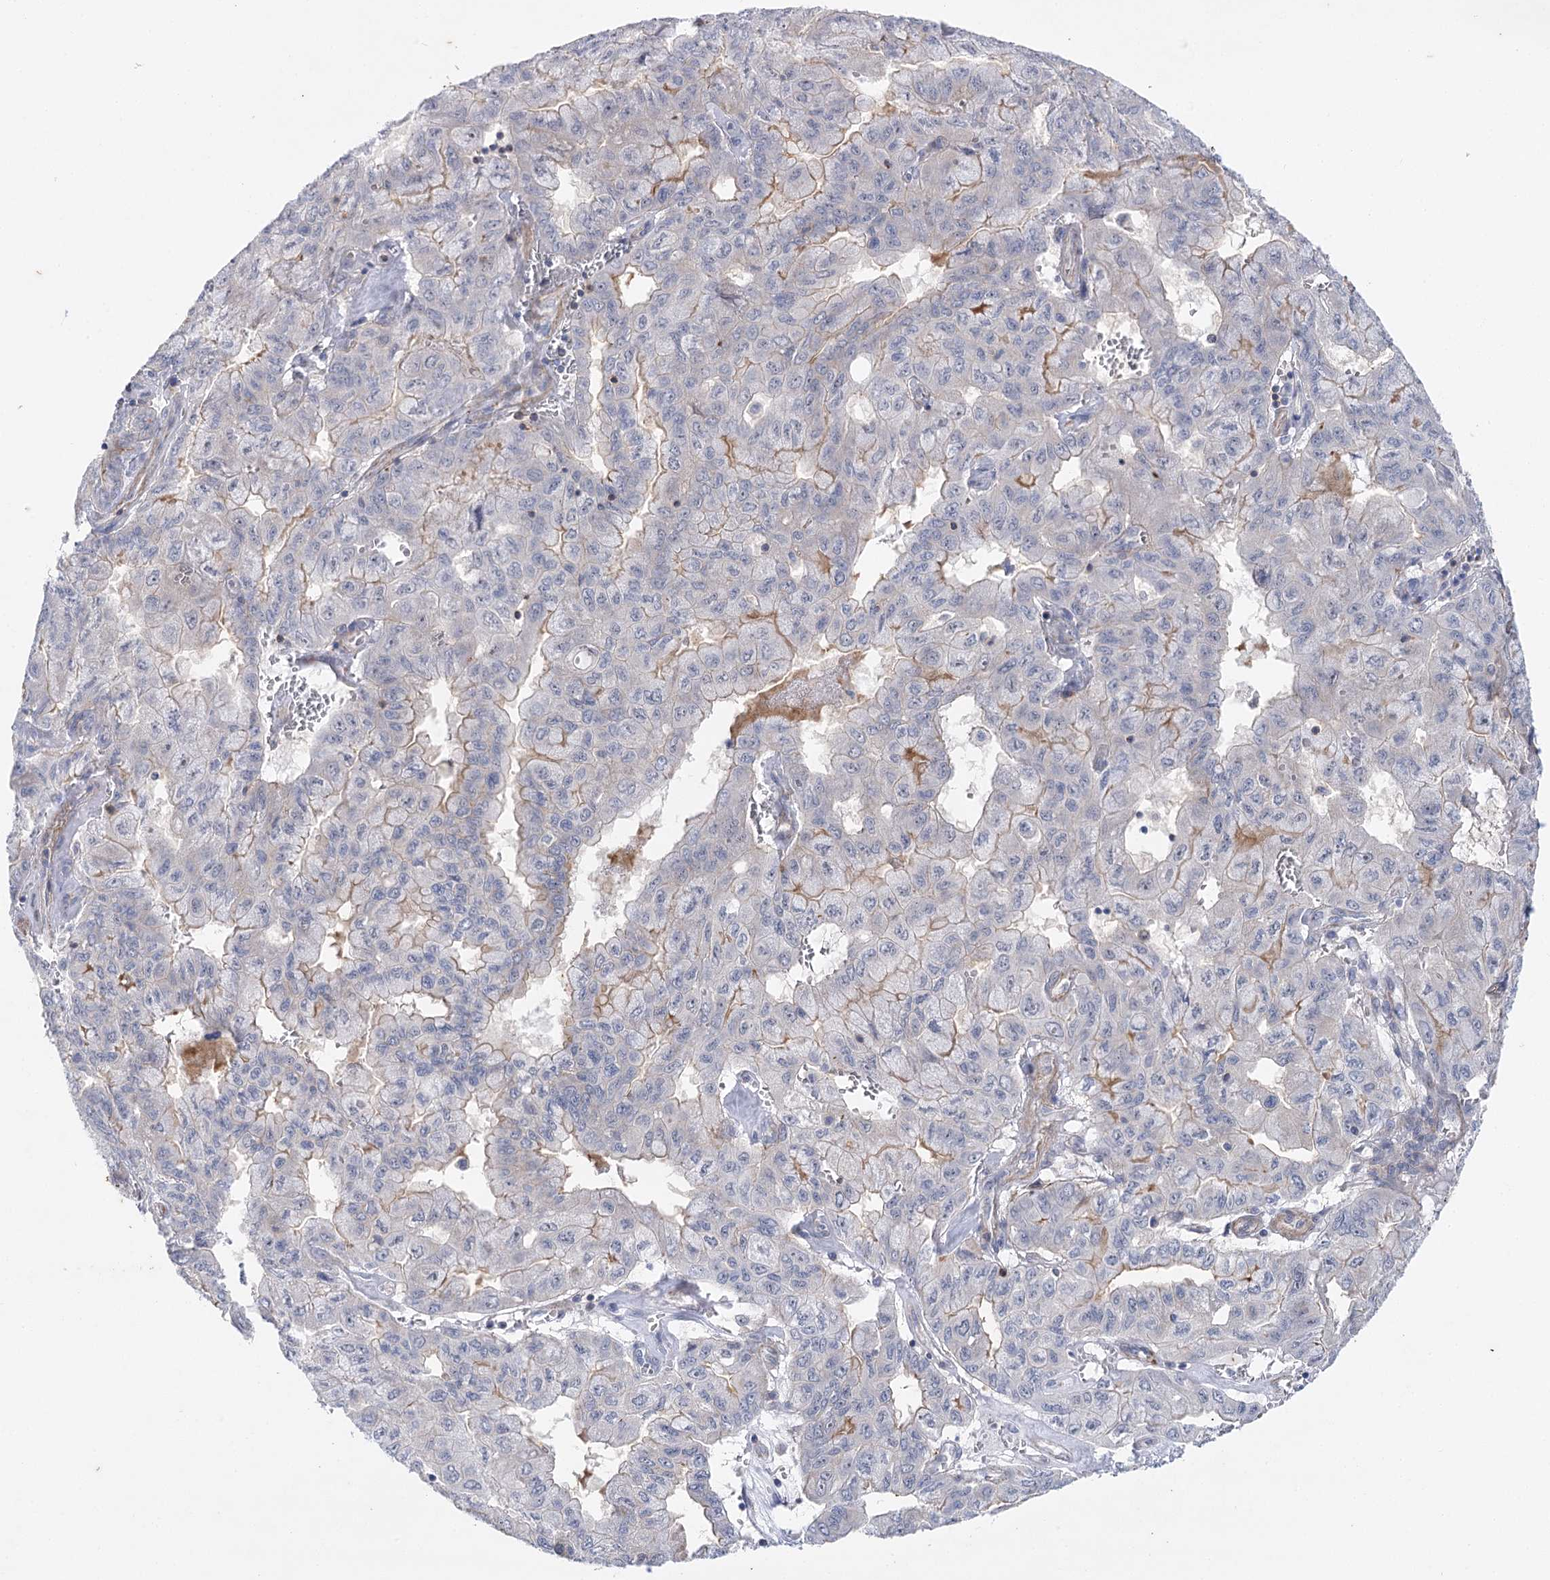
{"staining": {"intensity": "negative", "quantity": "none", "location": "none"}, "tissue": "pancreatic cancer", "cell_type": "Tumor cells", "image_type": "cancer", "snomed": [{"axis": "morphology", "description": "Adenocarcinoma, NOS"}, {"axis": "topography", "description": "Pancreas"}], "caption": "This is a histopathology image of immunohistochemistry (IHC) staining of pancreatic adenocarcinoma, which shows no staining in tumor cells.", "gene": "AGXT2", "patient": {"sex": "male", "age": 51}}